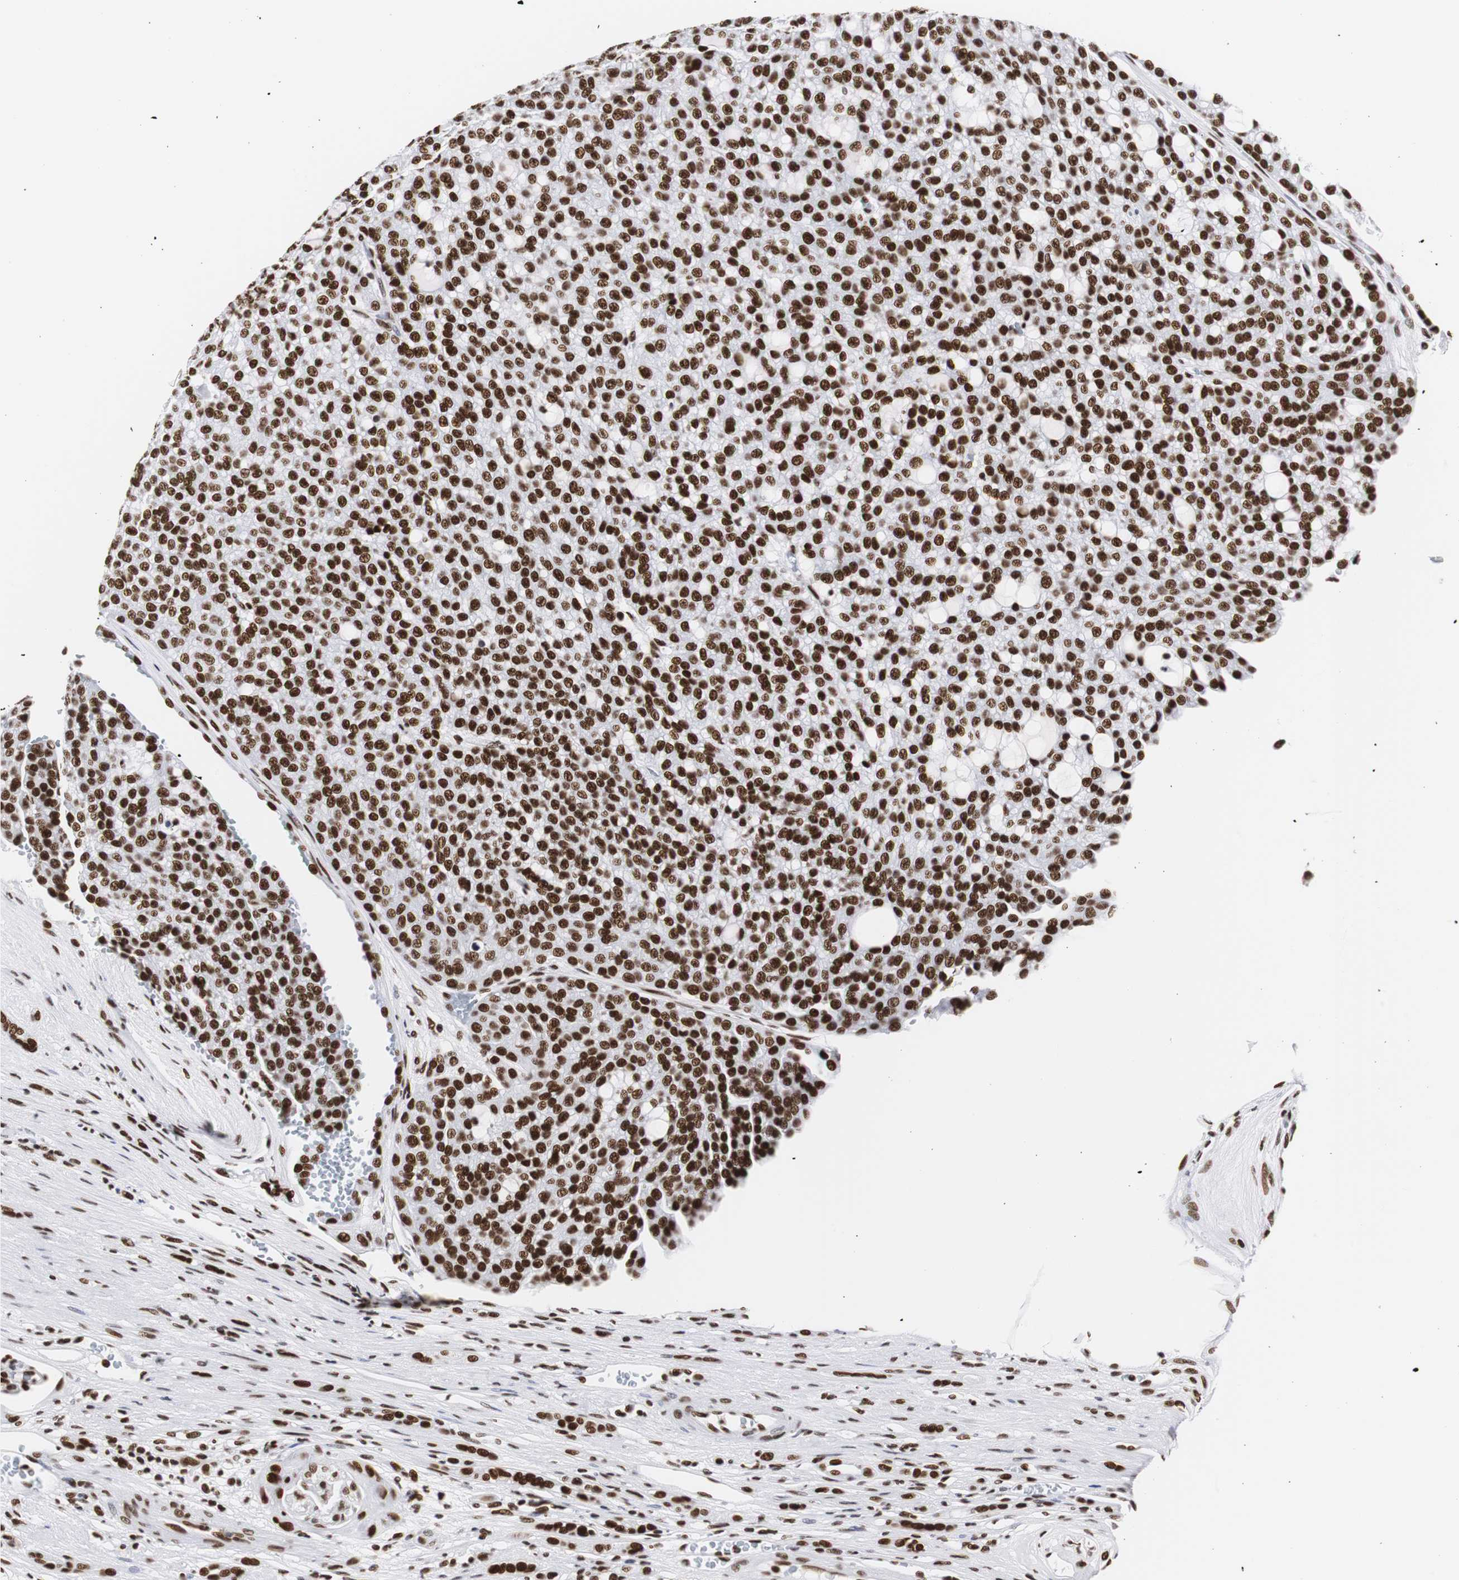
{"staining": {"intensity": "strong", "quantity": ">75%", "location": "nuclear"}, "tissue": "renal cancer", "cell_type": "Tumor cells", "image_type": "cancer", "snomed": [{"axis": "morphology", "description": "Adenocarcinoma, NOS"}, {"axis": "topography", "description": "Kidney"}], "caption": "The immunohistochemical stain labels strong nuclear staining in tumor cells of renal adenocarcinoma tissue.", "gene": "HNRNPH2", "patient": {"sex": "male", "age": 63}}